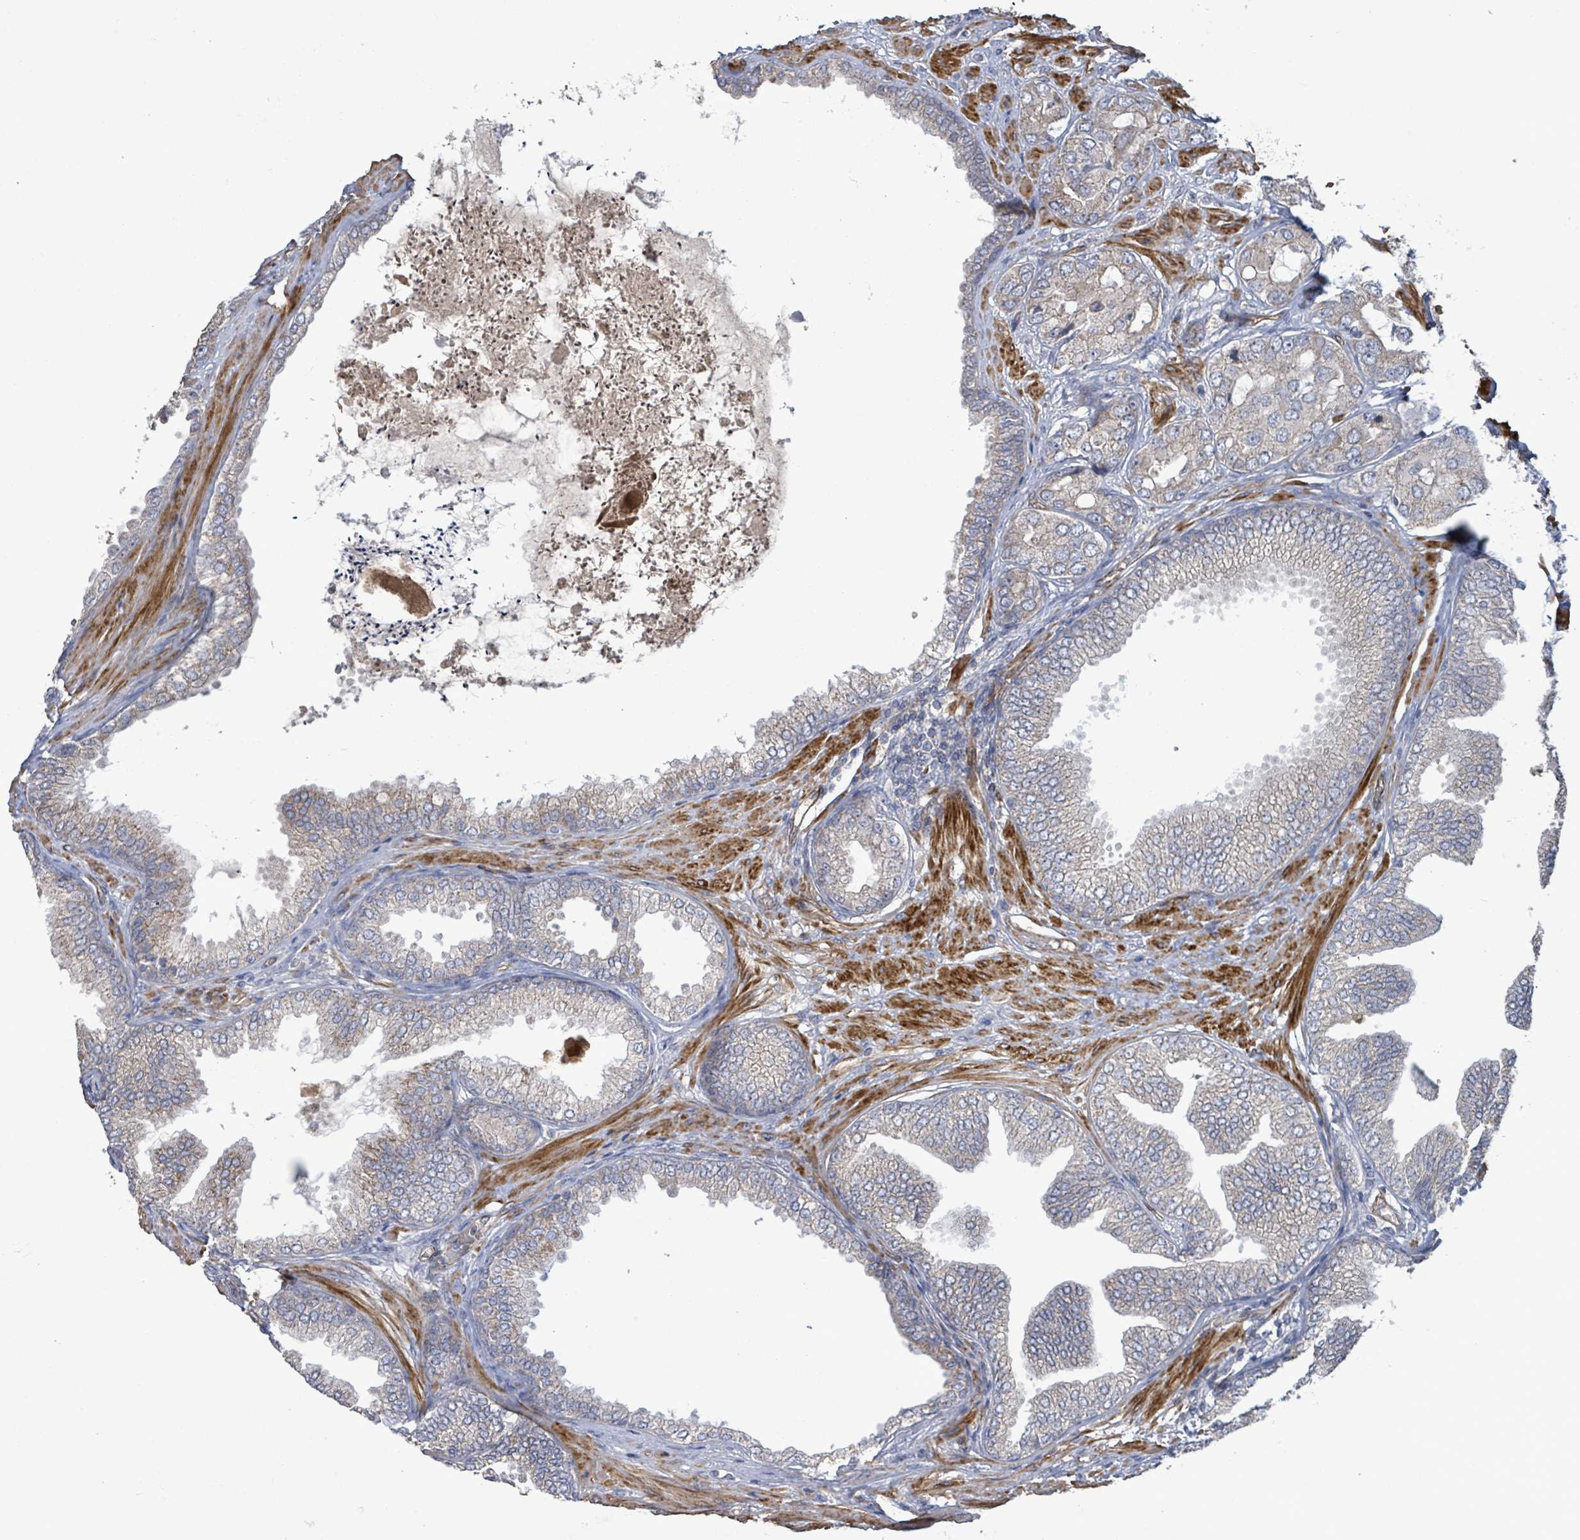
{"staining": {"intensity": "negative", "quantity": "none", "location": "none"}, "tissue": "prostate cancer", "cell_type": "Tumor cells", "image_type": "cancer", "snomed": [{"axis": "morphology", "description": "Adenocarcinoma, High grade"}, {"axis": "topography", "description": "Prostate"}], "caption": "Micrograph shows no significant protein staining in tumor cells of high-grade adenocarcinoma (prostate).", "gene": "KANK3", "patient": {"sex": "male", "age": 71}}